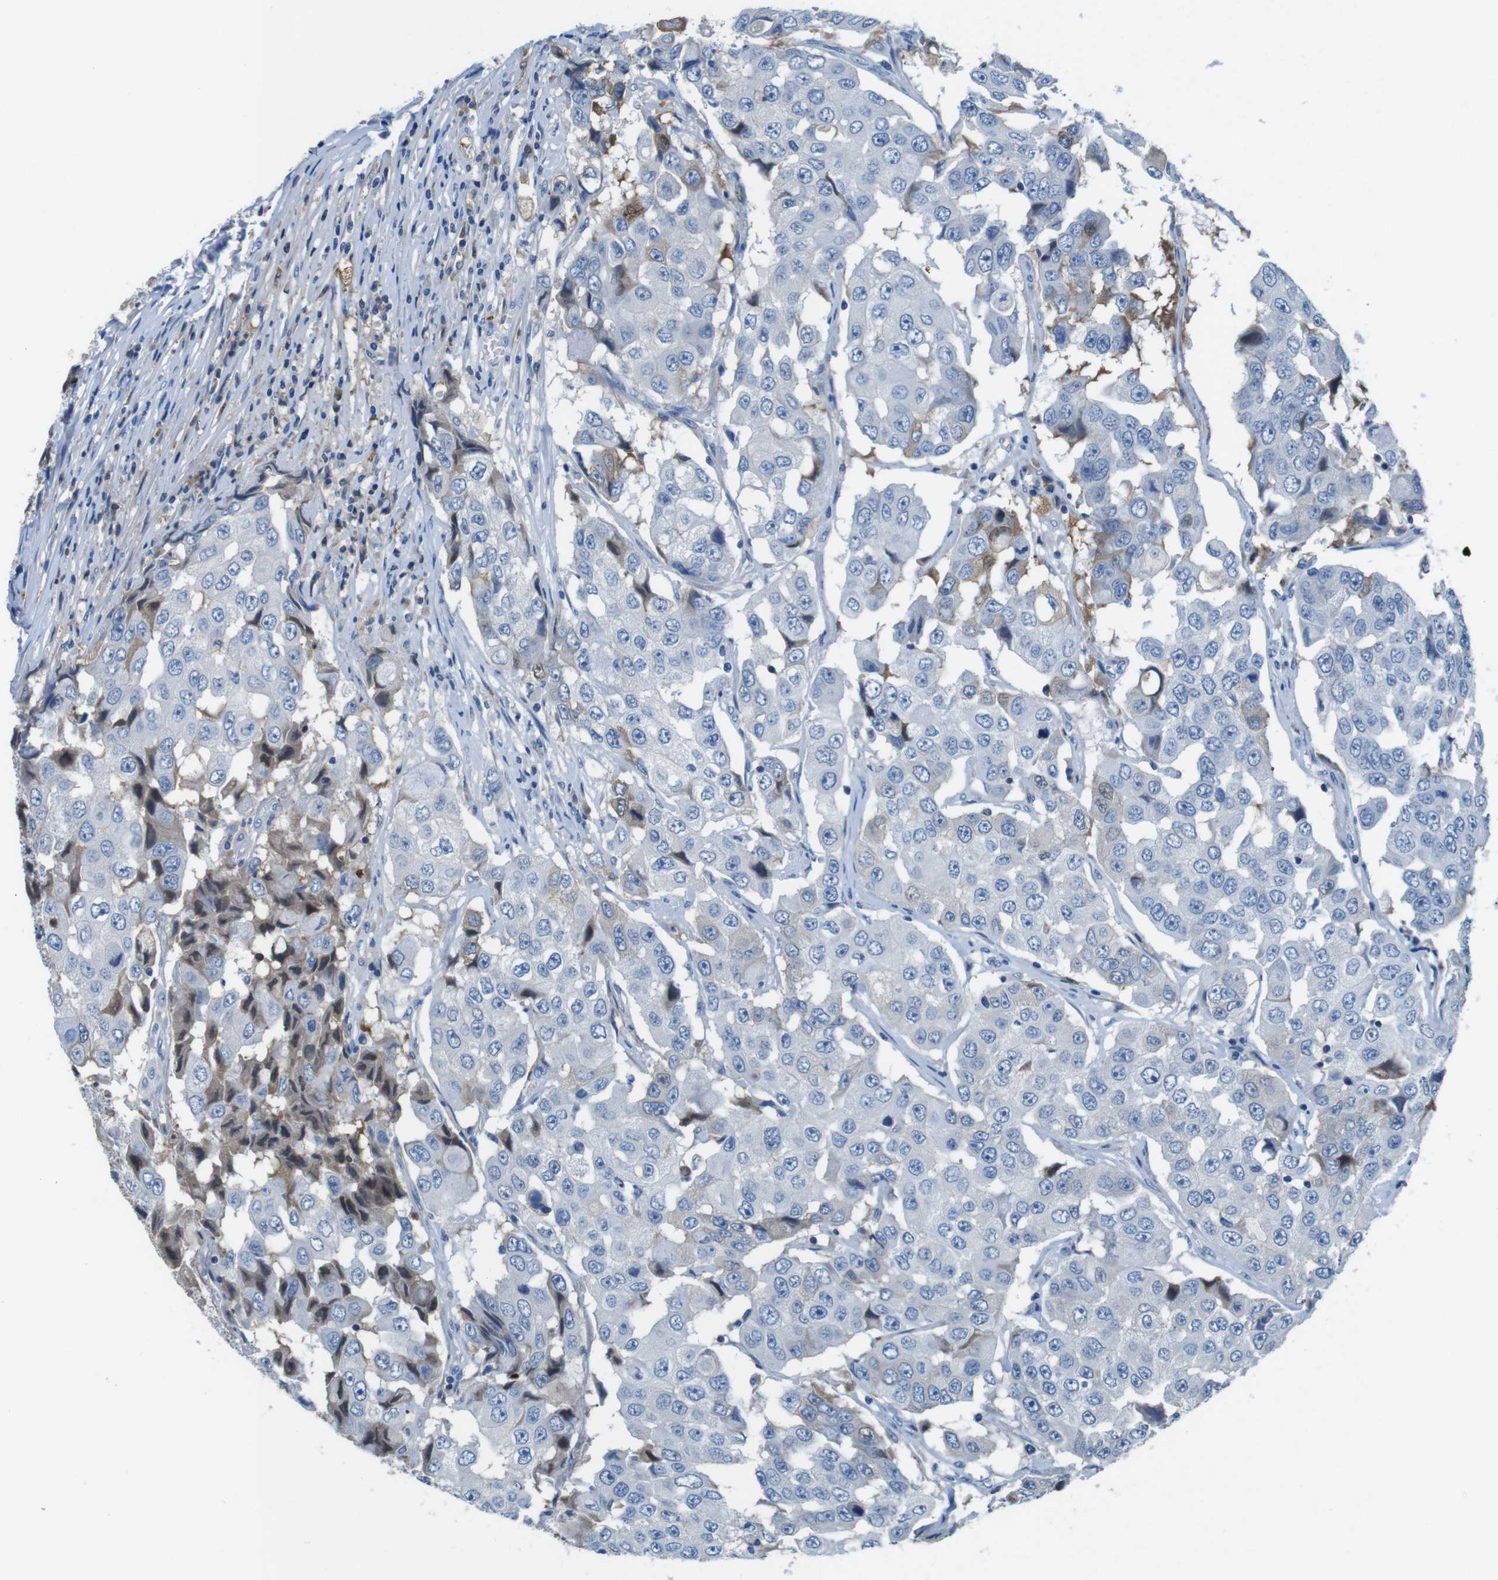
{"staining": {"intensity": "negative", "quantity": "none", "location": "none"}, "tissue": "breast cancer", "cell_type": "Tumor cells", "image_type": "cancer", "snomed": [{"axis": "morphology", "description": "Duct carcinoma"}, {"axis": "topography", "description": "Breast"}], "caption": "Breast infiltrating ductal carcinoma was stained to show a protein in brown. There is no significant expression in tumor cells. (DAB immunohistochemistry with hematoxylin counter stain).", "gene": "TMPRSS15", "patient": {"sex": "female", "age": 27}}